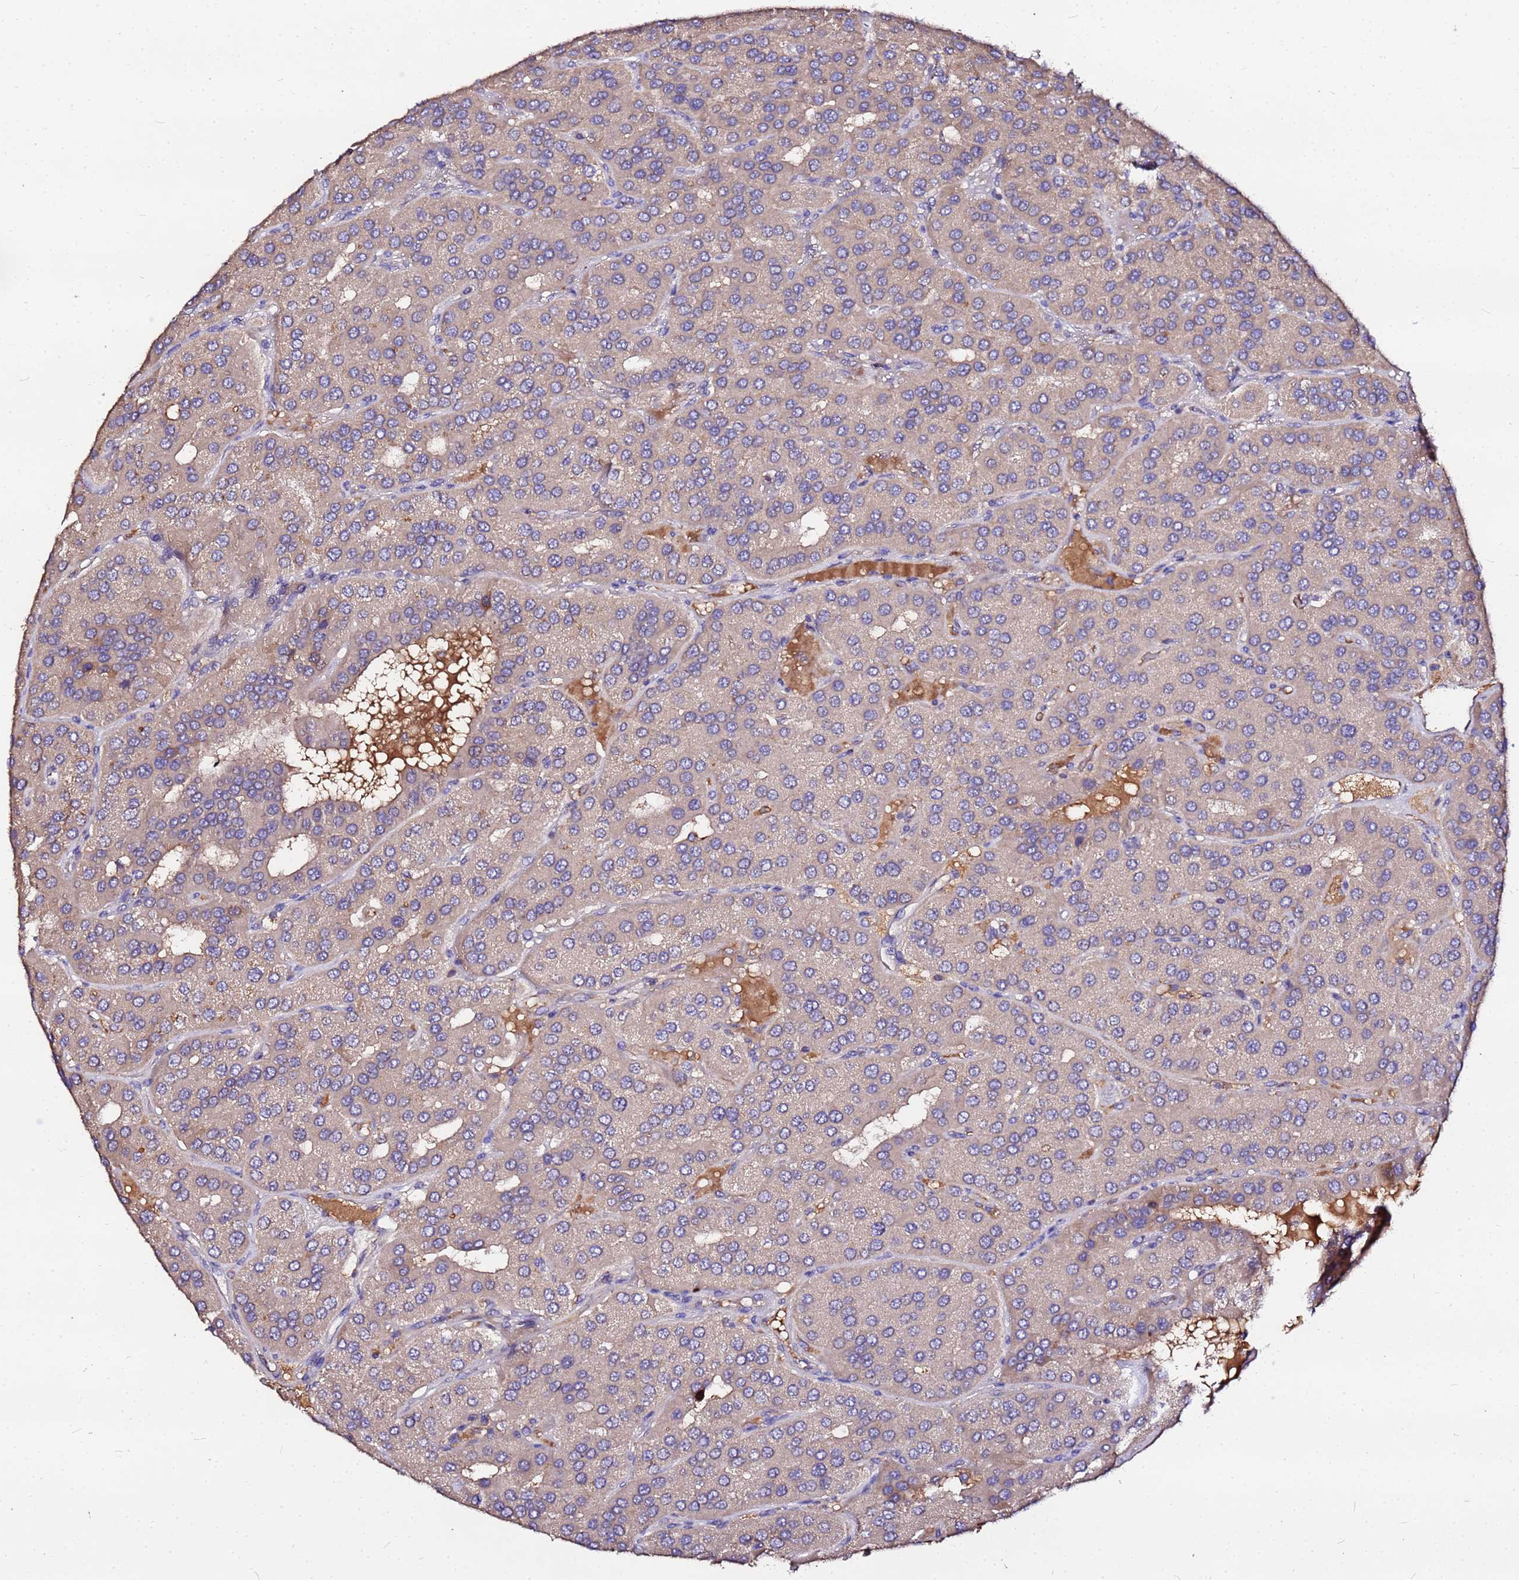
{"staining": {"intensity": "negative", "quantity": "none", "location": "none"}, "tissue": "parathyroid gland", "cell_type": "Glandular cells", "image_type": "normal", "snomed": [{"axis": "morphology", "description": "Normal tissue, NOS"}, {"axis": "morphology", "description": "Adenoma, NOS"}, {"axis": "topography", "description": "Parathyroid gland"}], "caption": "A photomicrograph of parathyroid gland stained for a protein reveals no brown staining in glandular cells.", "gene": "MTERF1", "patient": {"sex": "female", "age": 86}}